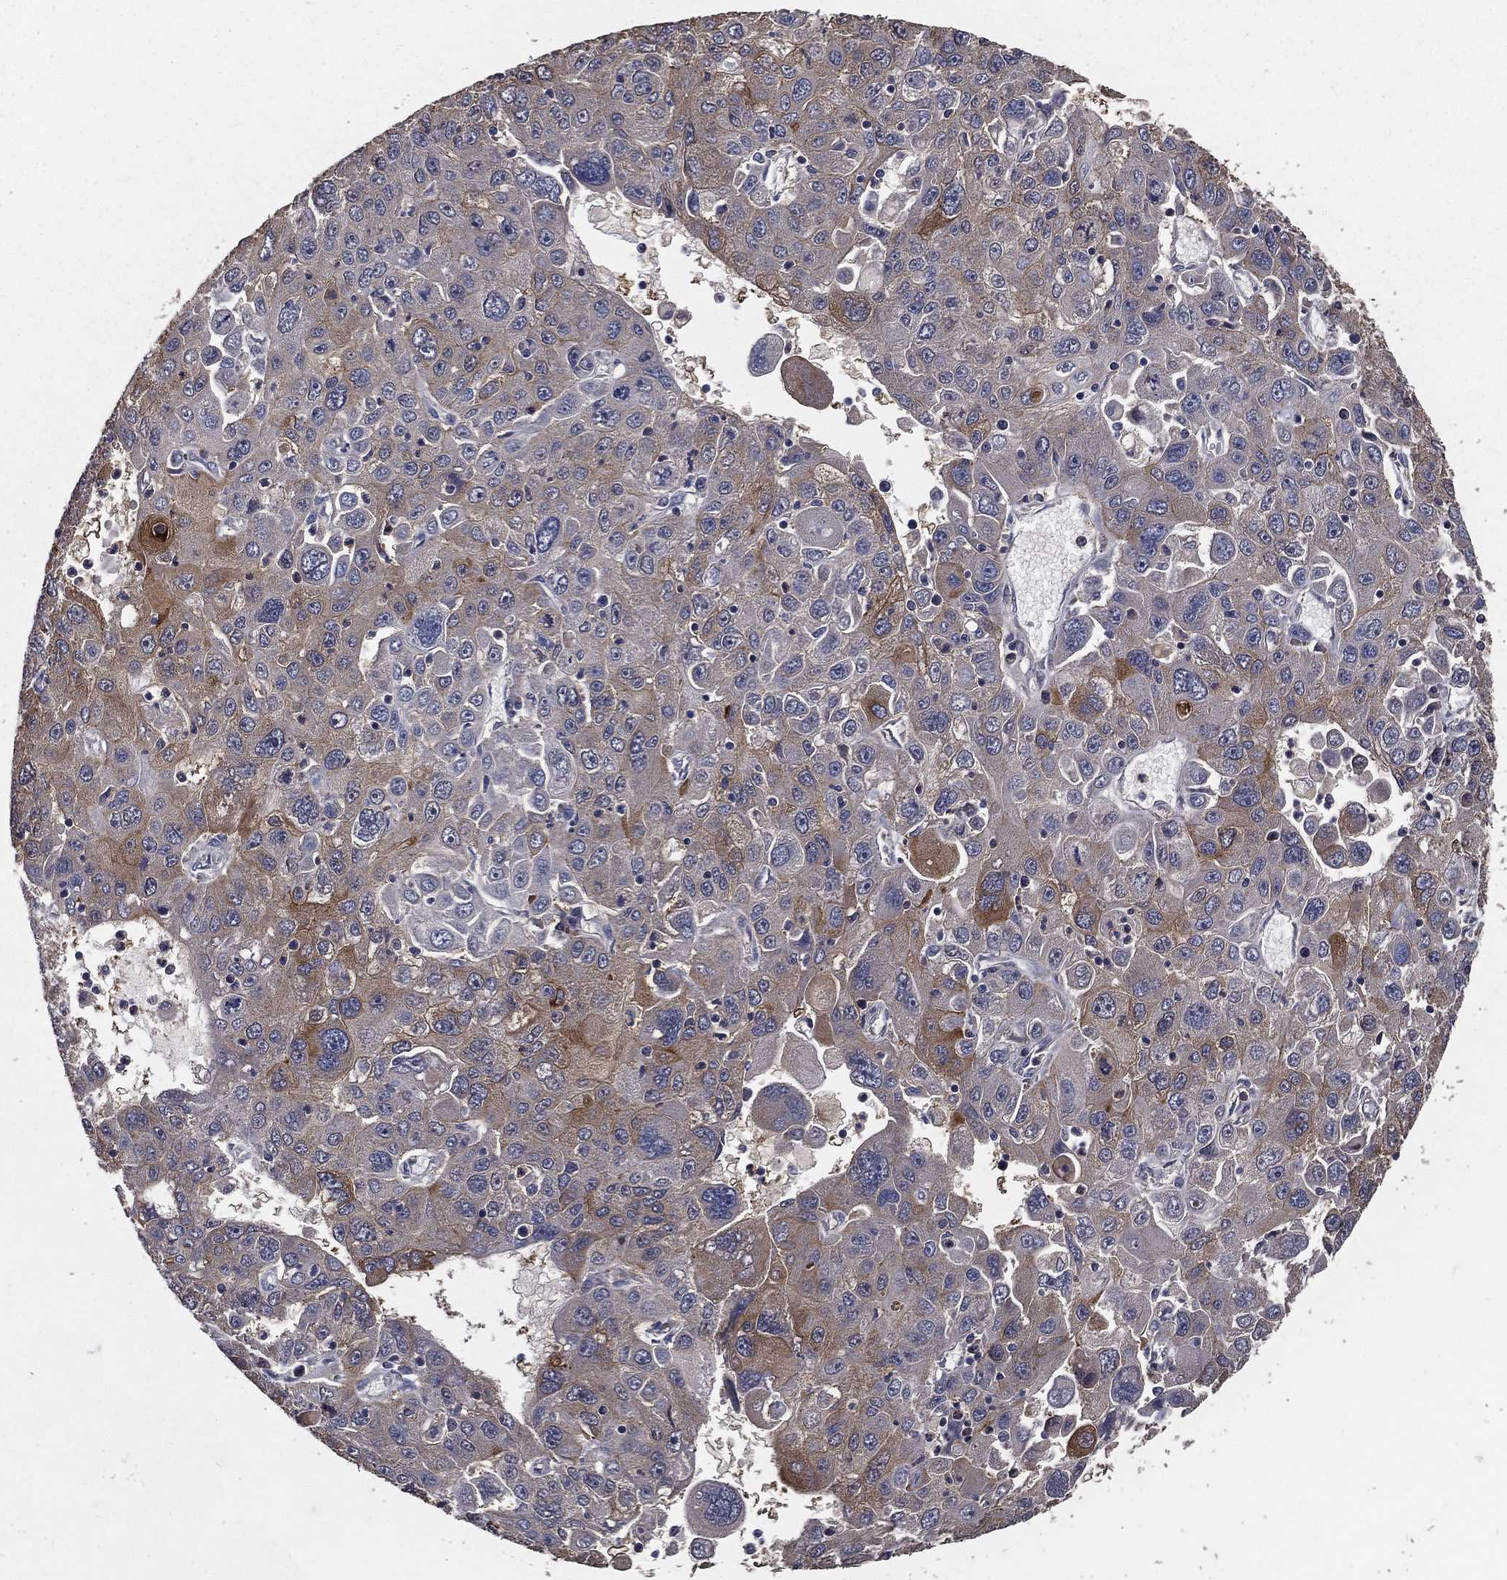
{"staining": {"intensity": "moderate", "quantity": "<25%", "location": "cytoplasmic/membranous"}, "tissue": "stomach cancer", "cell_type": "Tumor cells", "image_type": "cancer", "snomed": [{"axis": "morphology", "description": "Adenocarcinoma, NOS"}, {"axis": "topography", "description": "Stomach"}], "caption": "Immunohistochemistry (IHC) photomicrograph of neoplastic tissue: stomach cancer (adenocarcinoma) stained using immunohistochemistry (IHC) shows low levels of moderate protein expression localized specifically in the cytoplasmic/membranous of tumor cells, appearing as a cytoplasmic/membranous brown color.", "gene": "PCNT", "patient": {"sex": "male", "age": 56}}